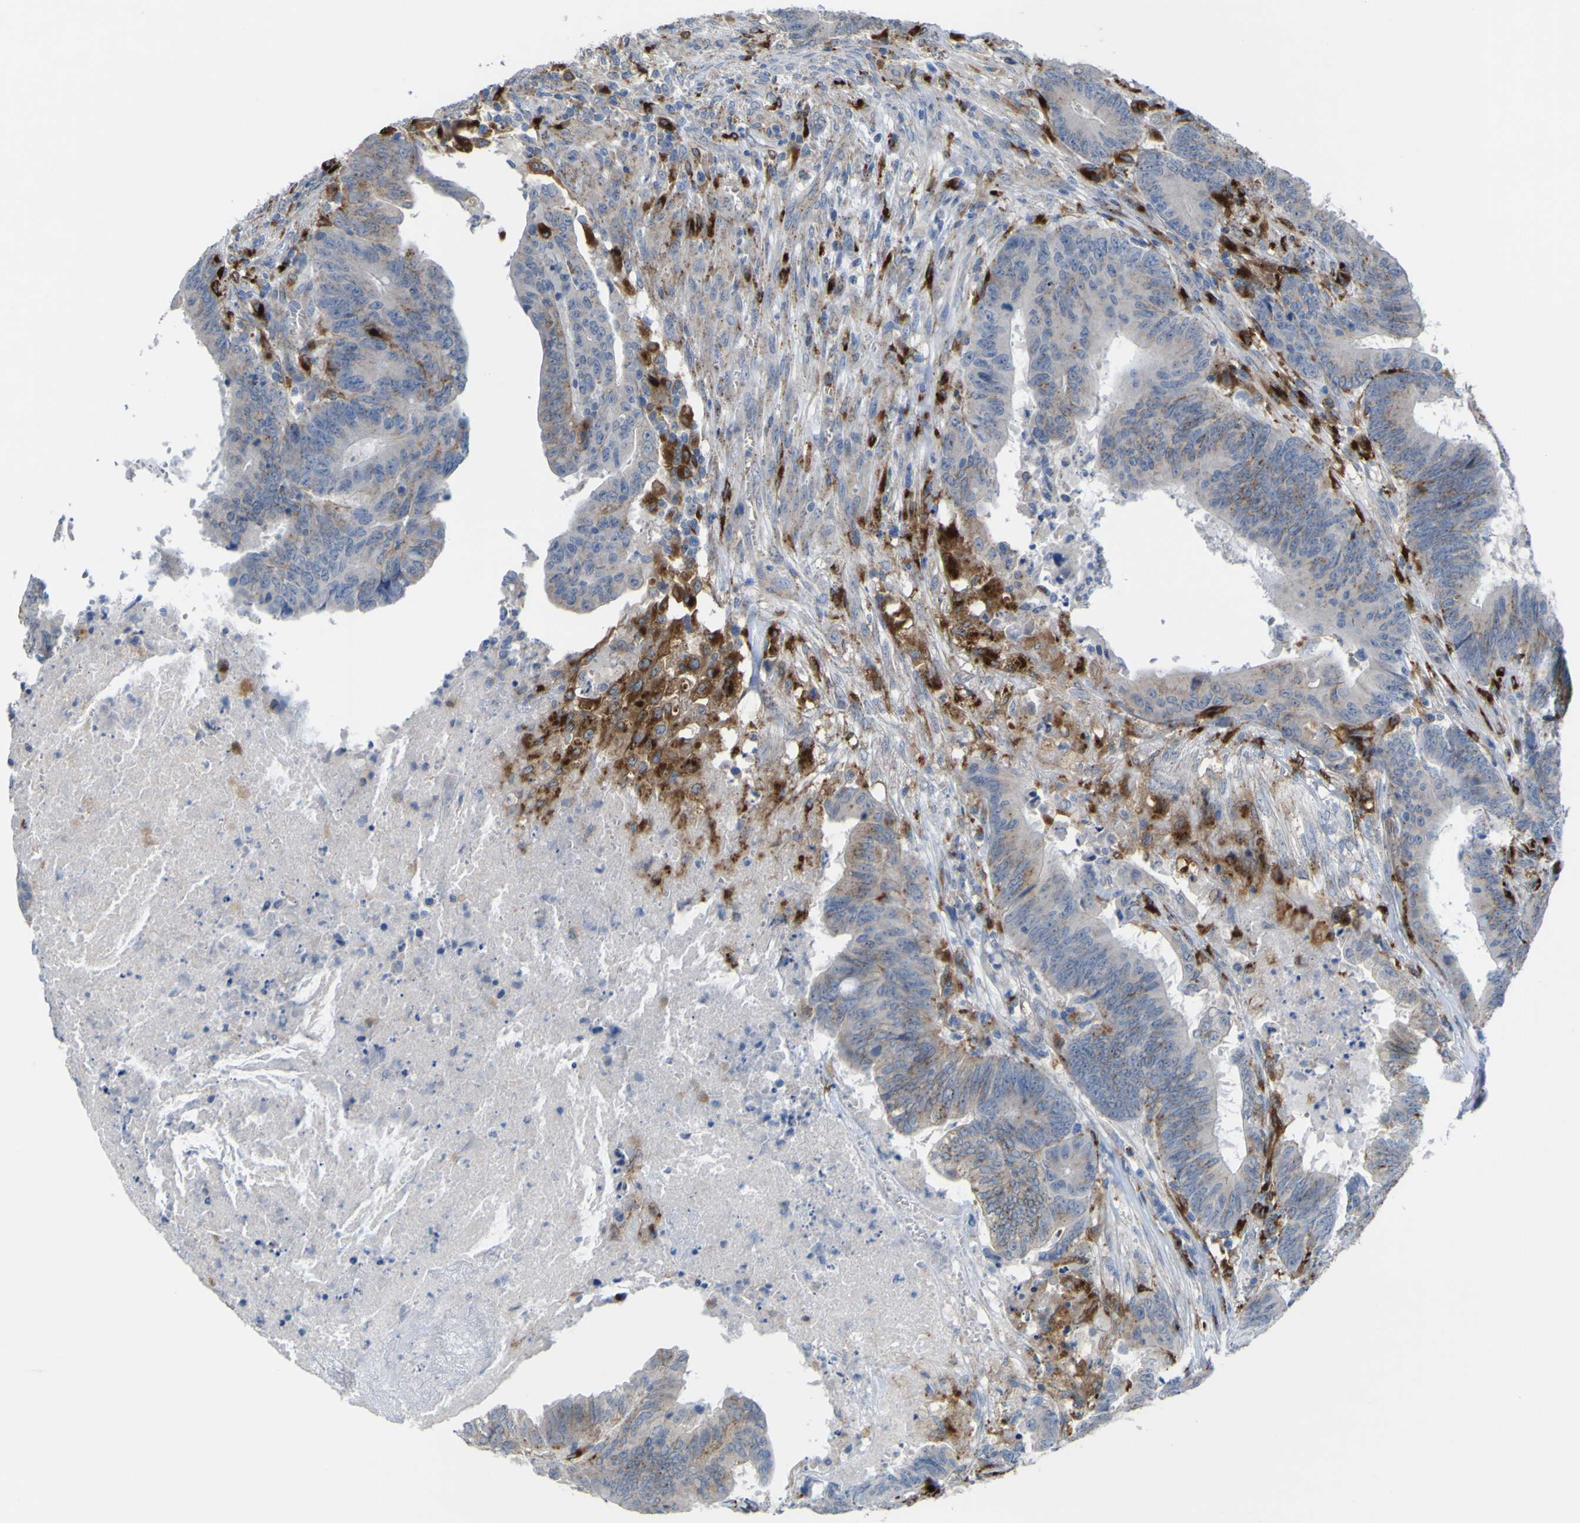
{"staining": {"intensity": "weak", "quantity": "<25%", "location": "cytoplasmic/membranous"}, "tissue": "colorectal cancer", "cell_type": "Tumor cells", "image_type": "cancer", "snomed": [{"axis": "morphology", "description": "Adenocarcinoma, NOS"}, {"axis": "topography", "description": "Colon"}], "caption": "Human colorectal adenocarcinoma stained for a protein using immunohistochemistry displays no positivity in tumor cells.", "gene": "PLD3", "patient": {"sex": "male", "age": 45}}